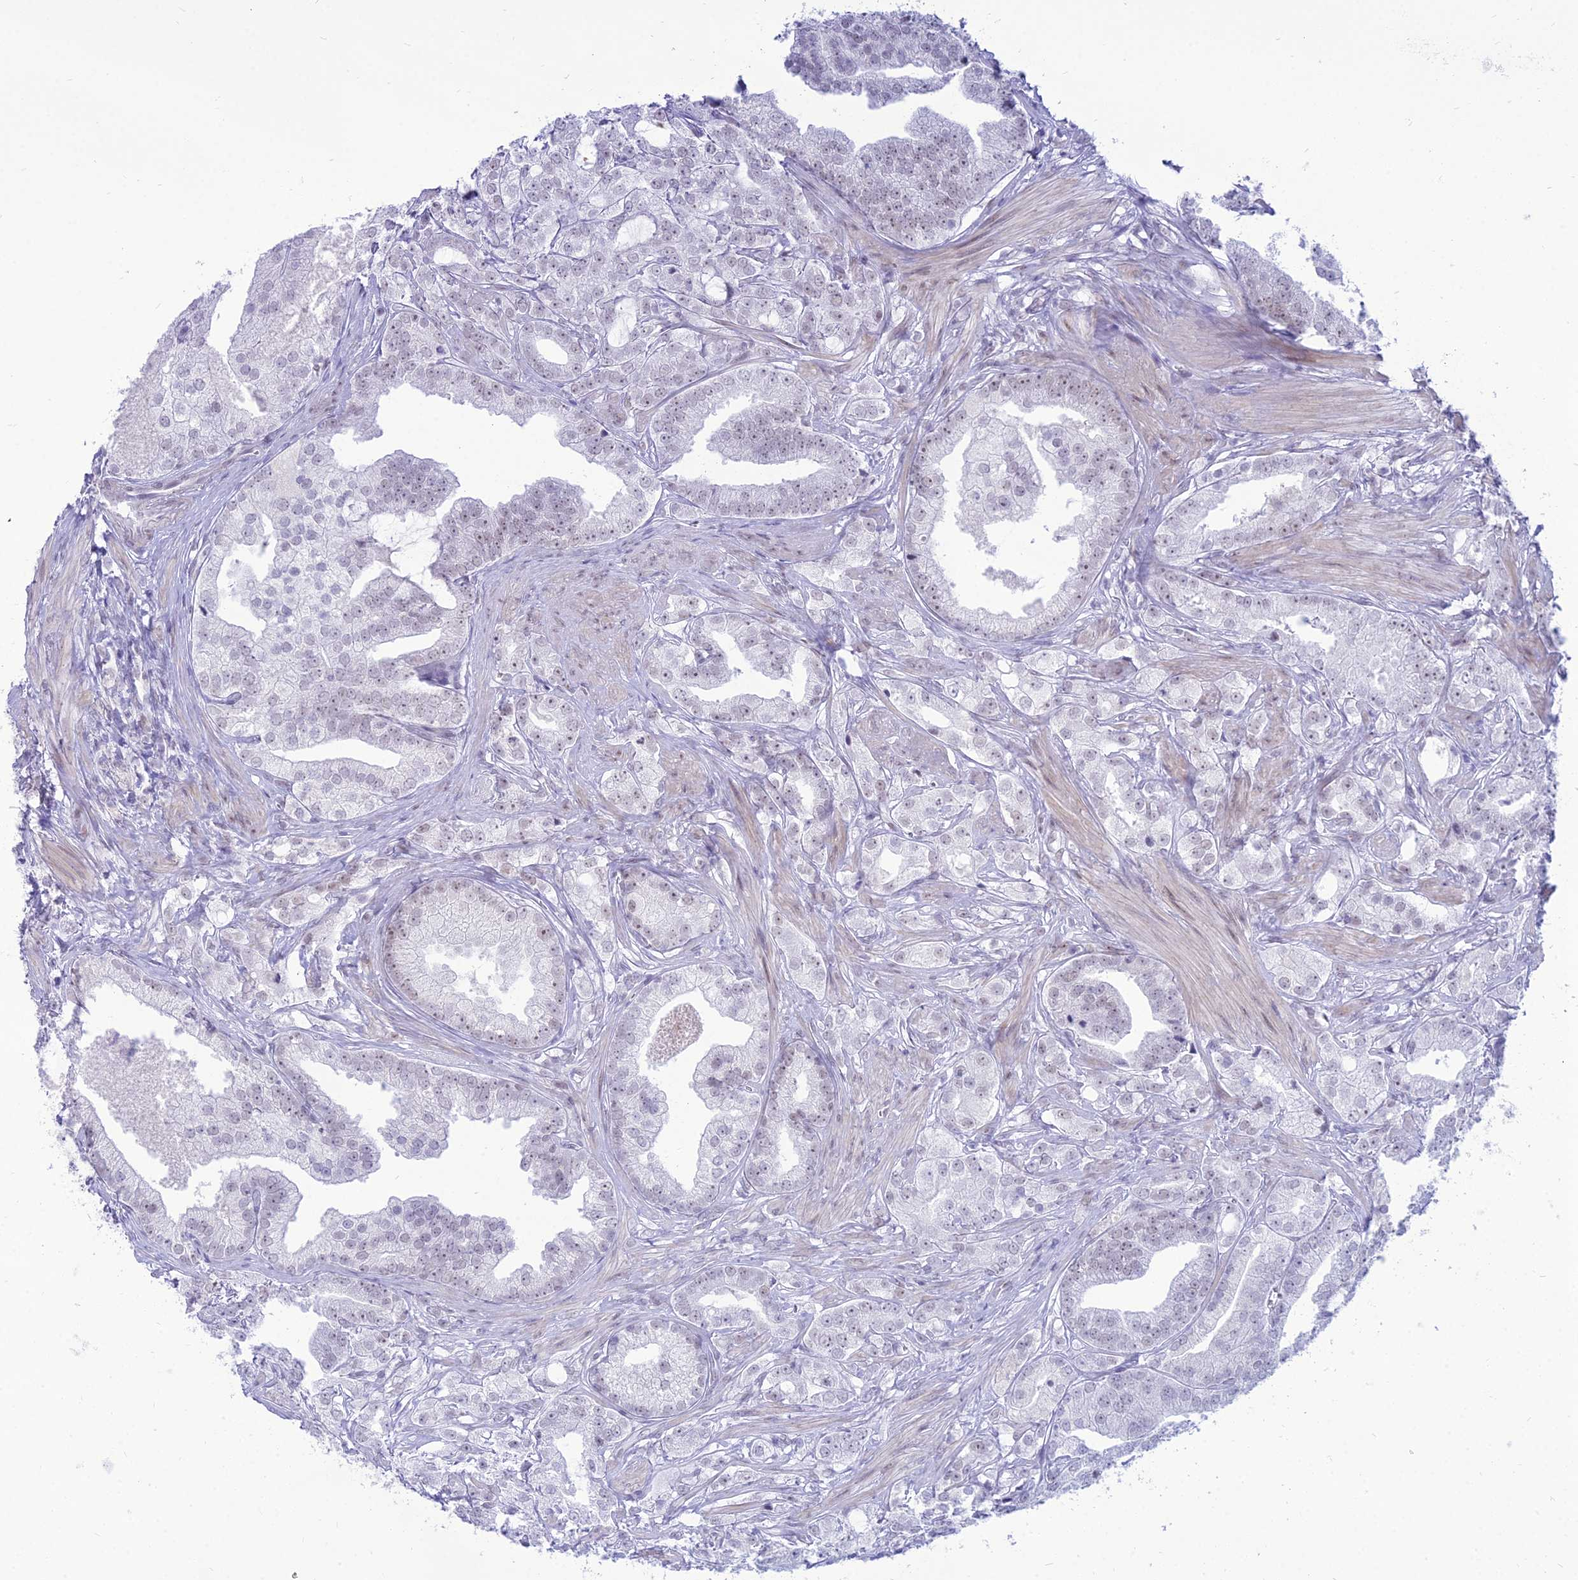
{"staining": {"intensity": "weak", "quantity": "<25%", "location": "nuclear"}, "tissue": "prostate cancer", "cell_type": "Tumor cells", "image_type": "cancer", "snomed": [{"axis": "morphology", "description": "Adenocarcinoma, High grade"}, {"axis": "topography", "description": "Prostate"}], "caption": "Histopathology image shows no significant protein positivity in tumor cells of prostate high-grade adenocarcinoma. (DAB (3,3'-diaminobenzidine) immunohistochemistry (IHC) with hematoxylin counter stain).", "gene": "DHX40", "patient": {"sex": "male", "age": 50}}